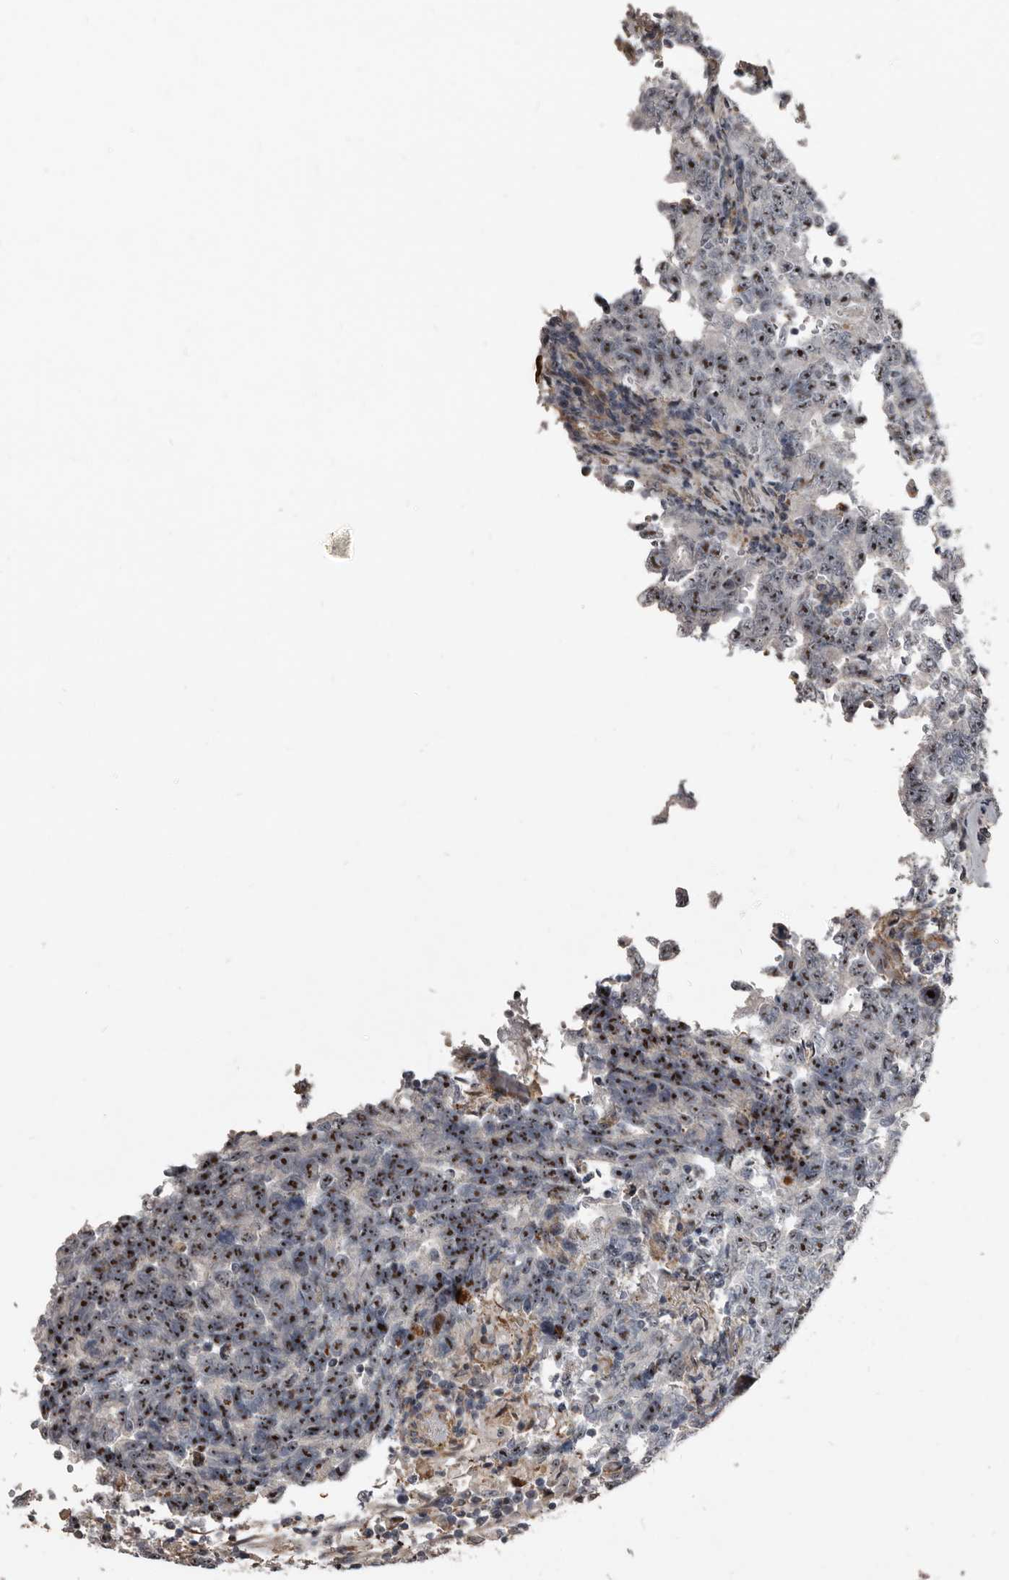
{"staining": {"intensity": "moderate", "quantity": ">75%", "location": "nuclear"}, "tissue": "testis cancer", "cell_type": "Tumor cells", "image_type": "cancer", "snomed": [{"axis": "morphology", "description": "Carcinoma, Embryonal, NOS"}, {"axis": "topography", "description": "Testis"}], "caption": "A brown stain labels moderate nuclear positivity of a protein in testis cancer tumor cells. (IHC, brightfield microscopy, high magnification).", "gene": "DHPS", "patient": {"sex": "male", "age": 26}}